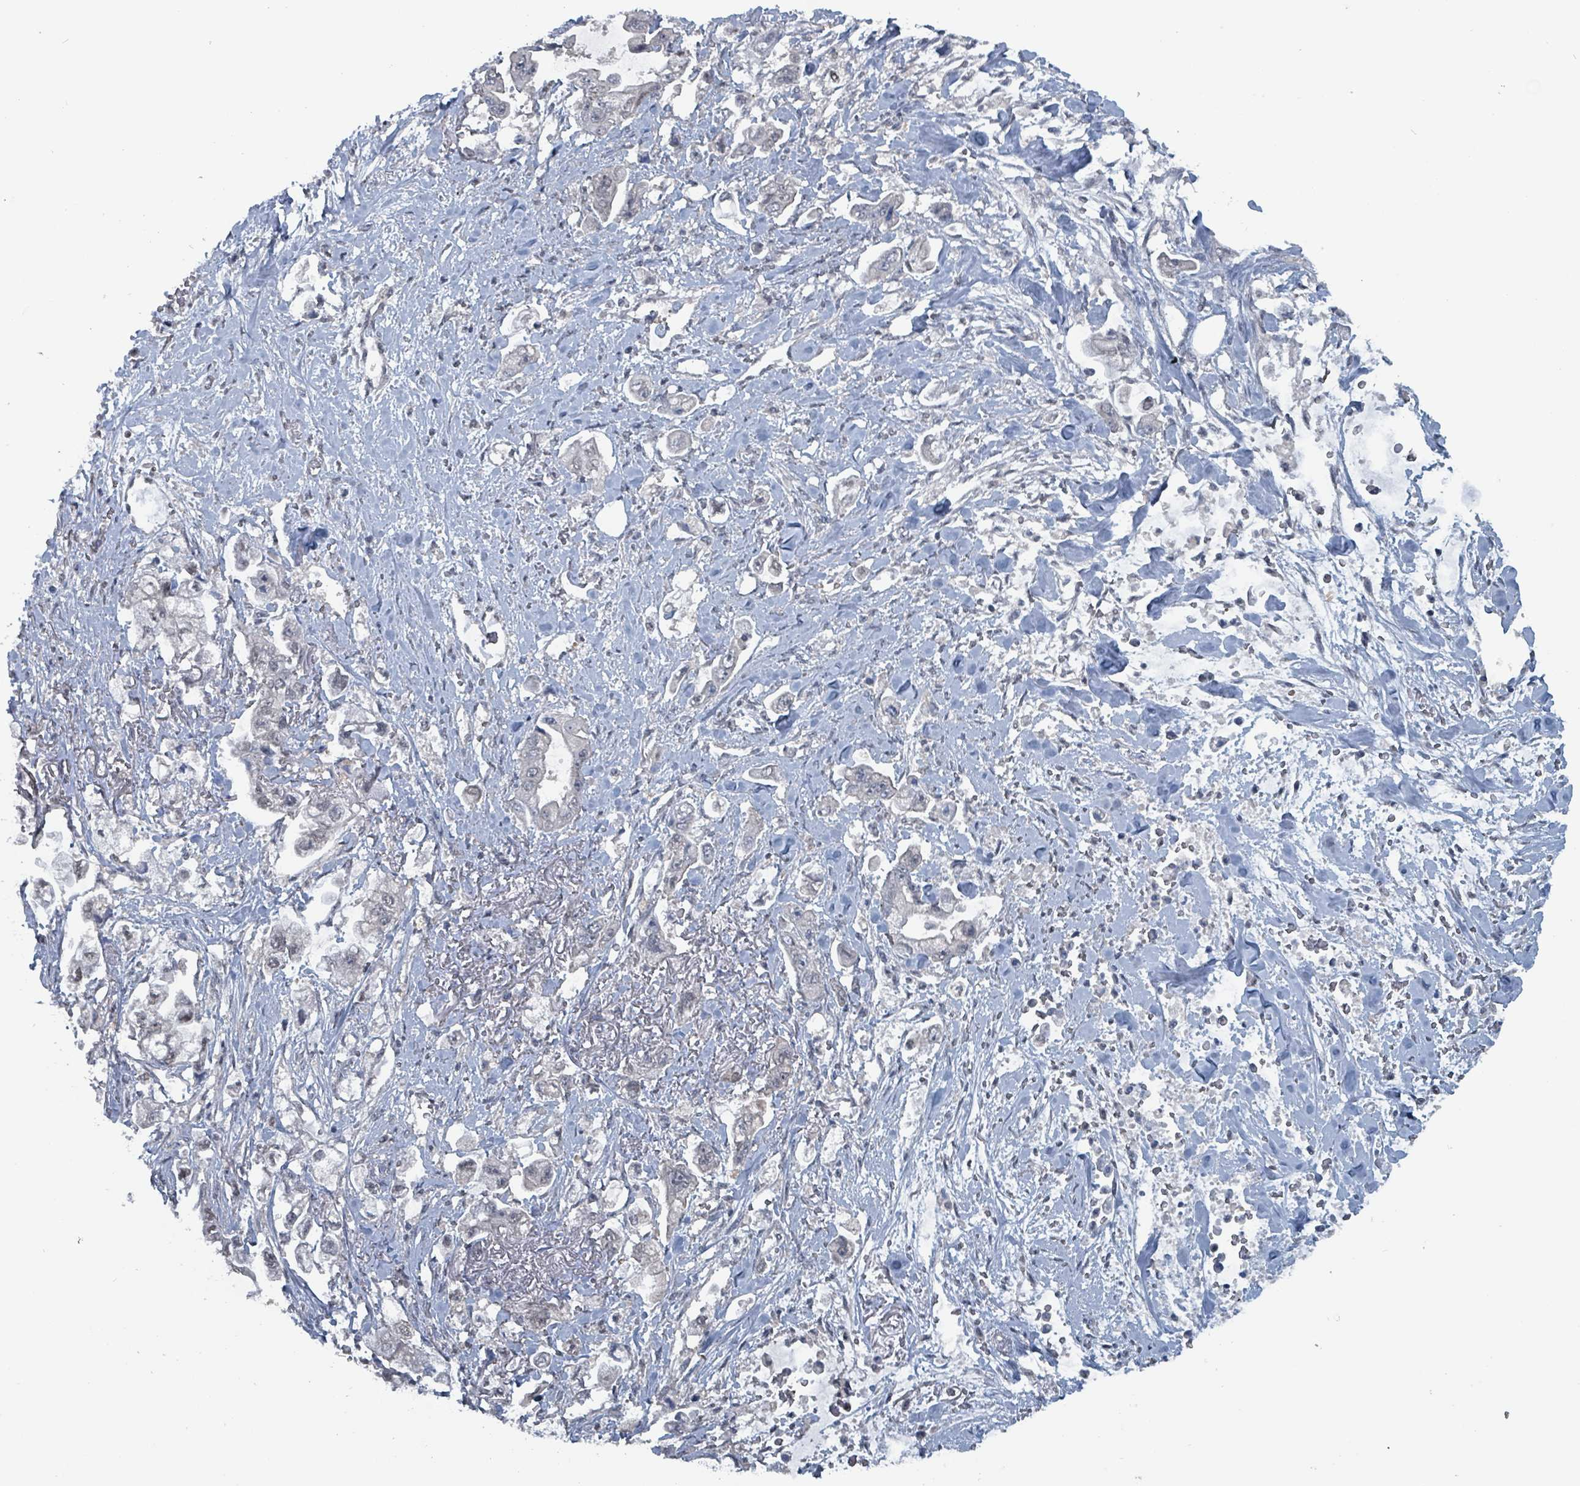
{"staining": {"intensity": "negative", "quantity": "none", "location": "none"}, "tissue": "stomach cancer", "cell_type": "Tumor cells", "image_type": "cancer", "snomed": [{"axis": "morphology", "description": "Adenocarcinoma, NOS"}, {"axis": "topography", "description": "Stomach"}], "caption": "Tumor cells are negative for brown protein staining in stomach cancer (adenocarcinoma).", "gene": "BIVM", "patient": {"sex": "male", "age": 62}}